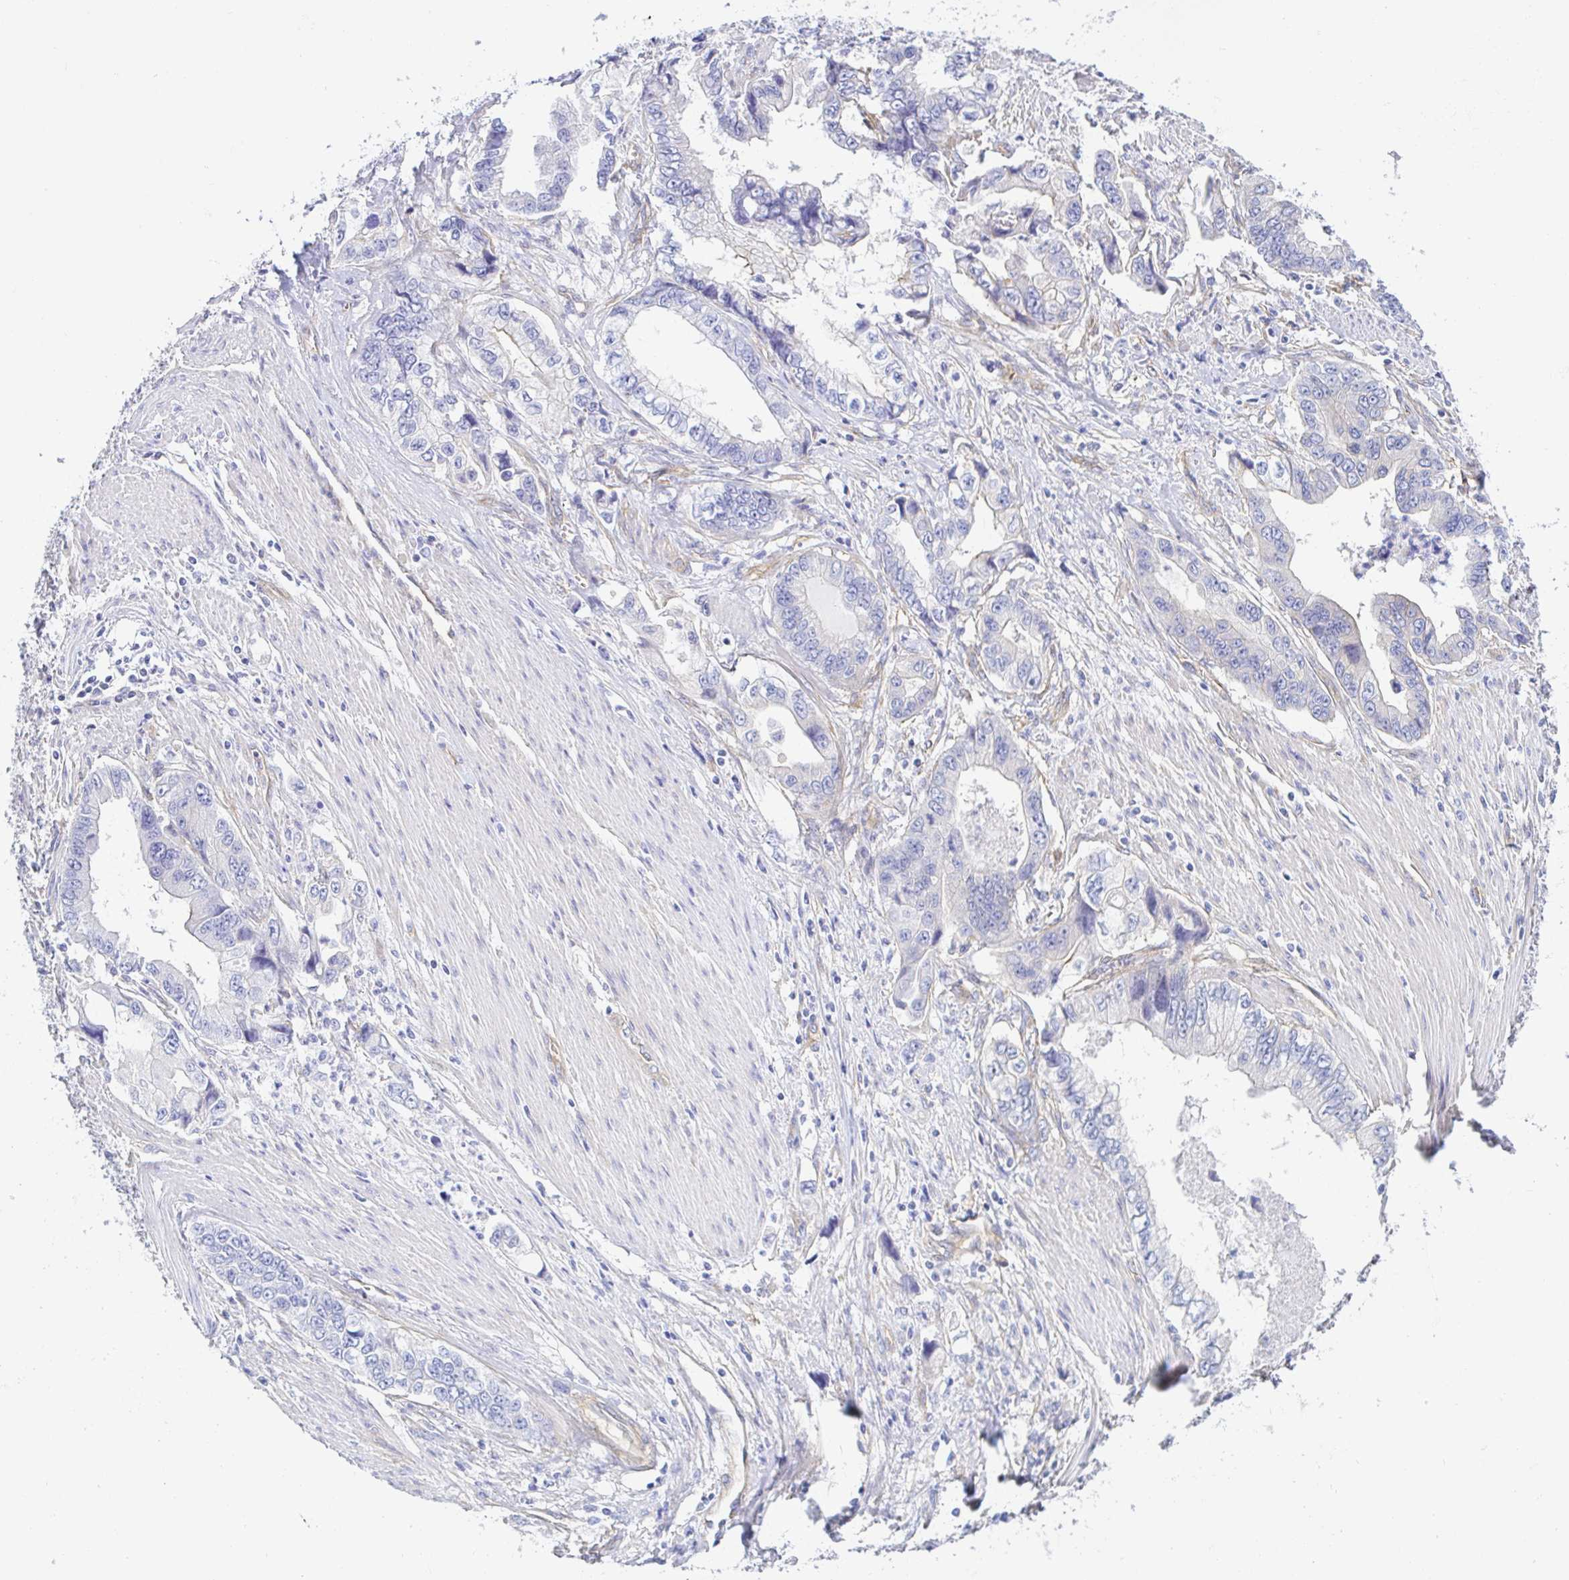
{"staining": {"intensity": "negative", "quantity": "none", "location": "none"}, "tissue": "stomach cancer", "cell_type": "Tumor cells", "image_type": "cancer", "snomed": [{"axis": "morphology", "description": "Adenocarcinoma, NOS"}, {"axis": "topography", "description": "Pancreas"}, {"axis": "topography", "description": "Stomach, upper"}], "caption": "Immunohistochemistry (IHC) micrograph of neoplastic tissue: adenocarcinoma (stomach) stained with DAB exhibits no significant protein expression in tumor cells.", "gene": "ARL4D", "patient": {"sex": "male", "age": 77}}